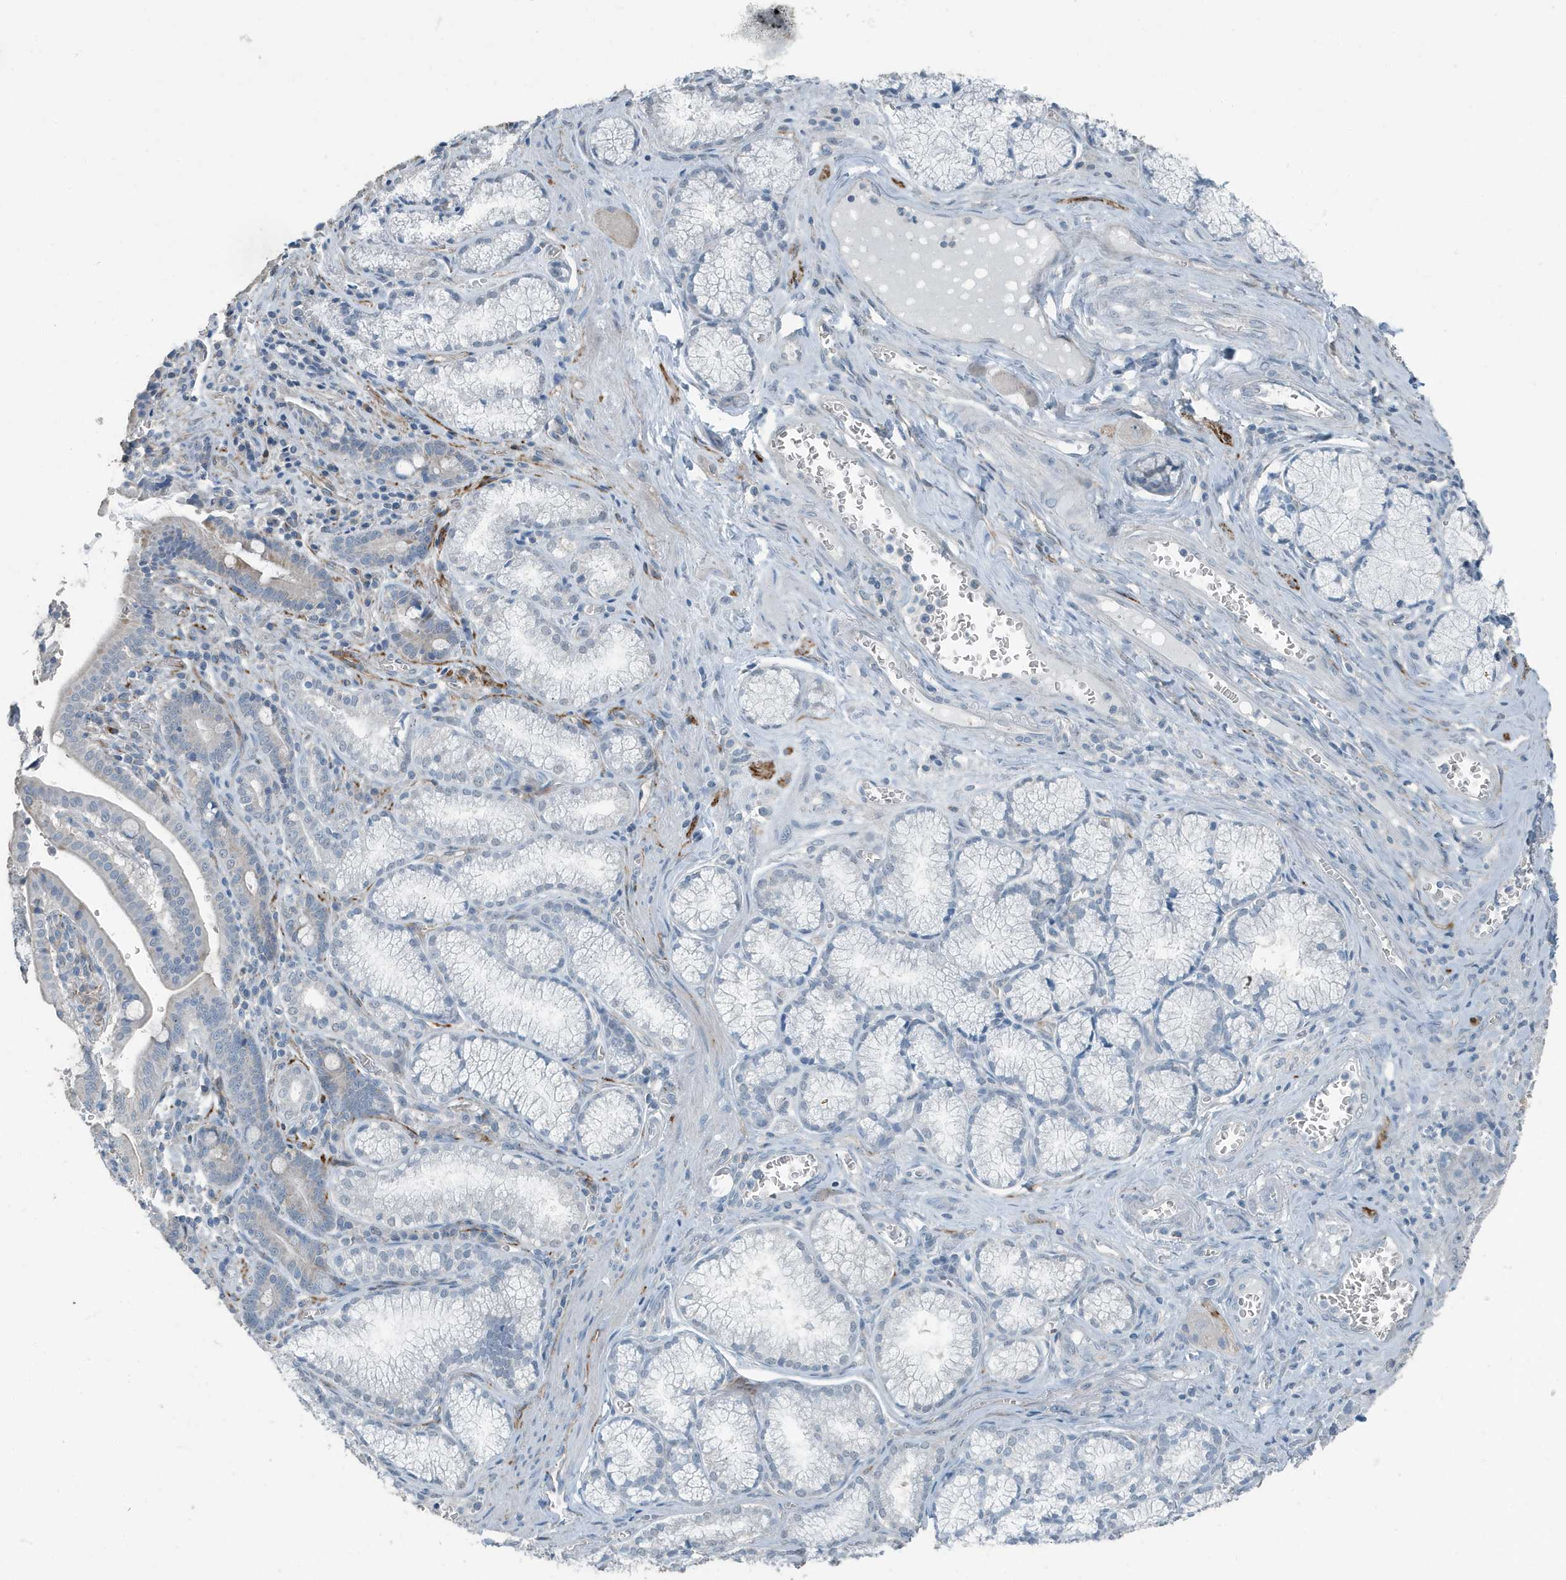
{"staining": {"intensity": "negative", "quantity": "none", "location": "none"}, "tissue": "pancreatic cancer", "cell_type": "Tumor cells", "image_type": "cancer", "snomed": [{"axis": "morphology", "description": "Adenocarcinoma, NOS"}, {"axis": "topography", "description": "Pancreas"}], "caption": "This is an immunohistochemistry (IHC) micrograph of human pancreatic cancer (adenocarcinoma). There is no positivity in tumor cells.", "gene": "FAM162A", "patient": {"sex": "male", "age": 70}}